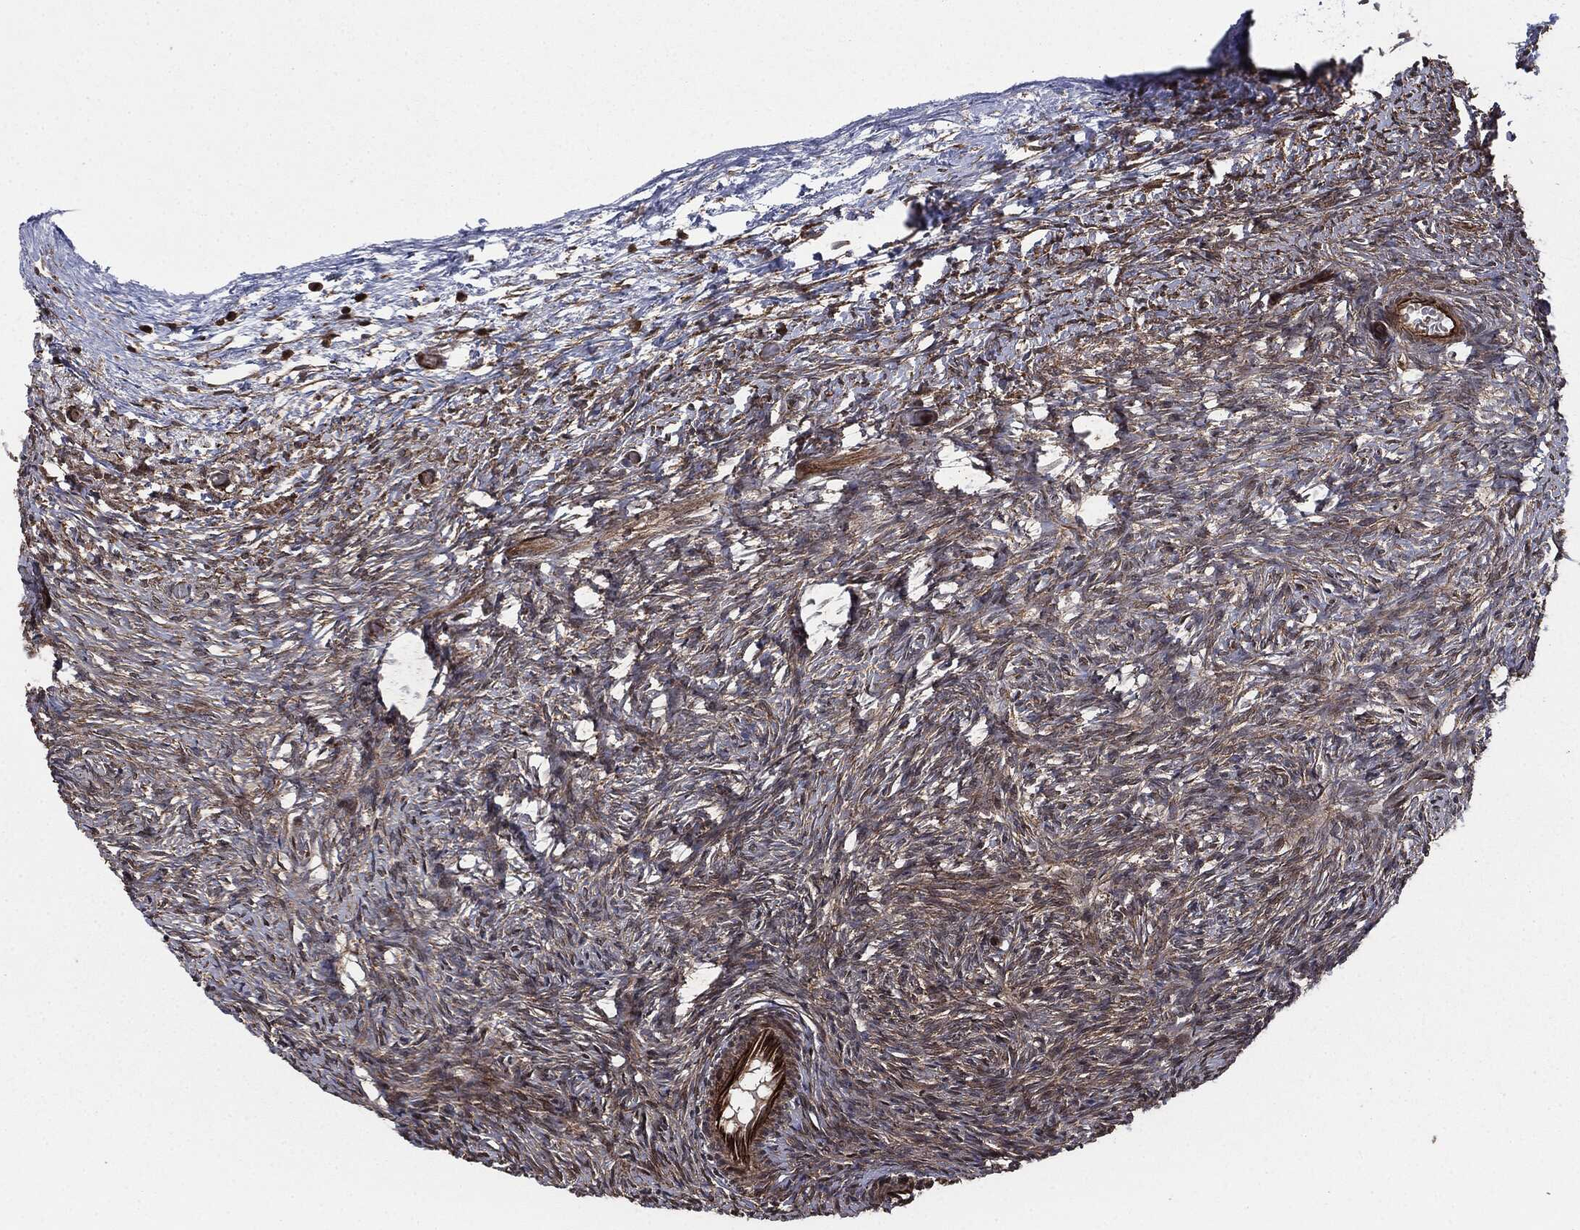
{"staining": {"intensity": "strong", "quantity": ">75%", "location": "cytoplasmic/membranous"}, "tissue": "ovary", "cell_type": "Follicle cells", "image_type": "normal", "snomed": [{"axis": "morphology", "description": "Normal tissue, NOS"}, {"axis": "topography", "description": "Ovary"}], "caption": "Immunohistochemistry (IHC) of normal human ovary shows high levels of strong cytoplasmic/membranous expression in about >75% of follicle cells.", "gene": "RAP1GDS1", "patient": {"sex": "female", "age": 39}}